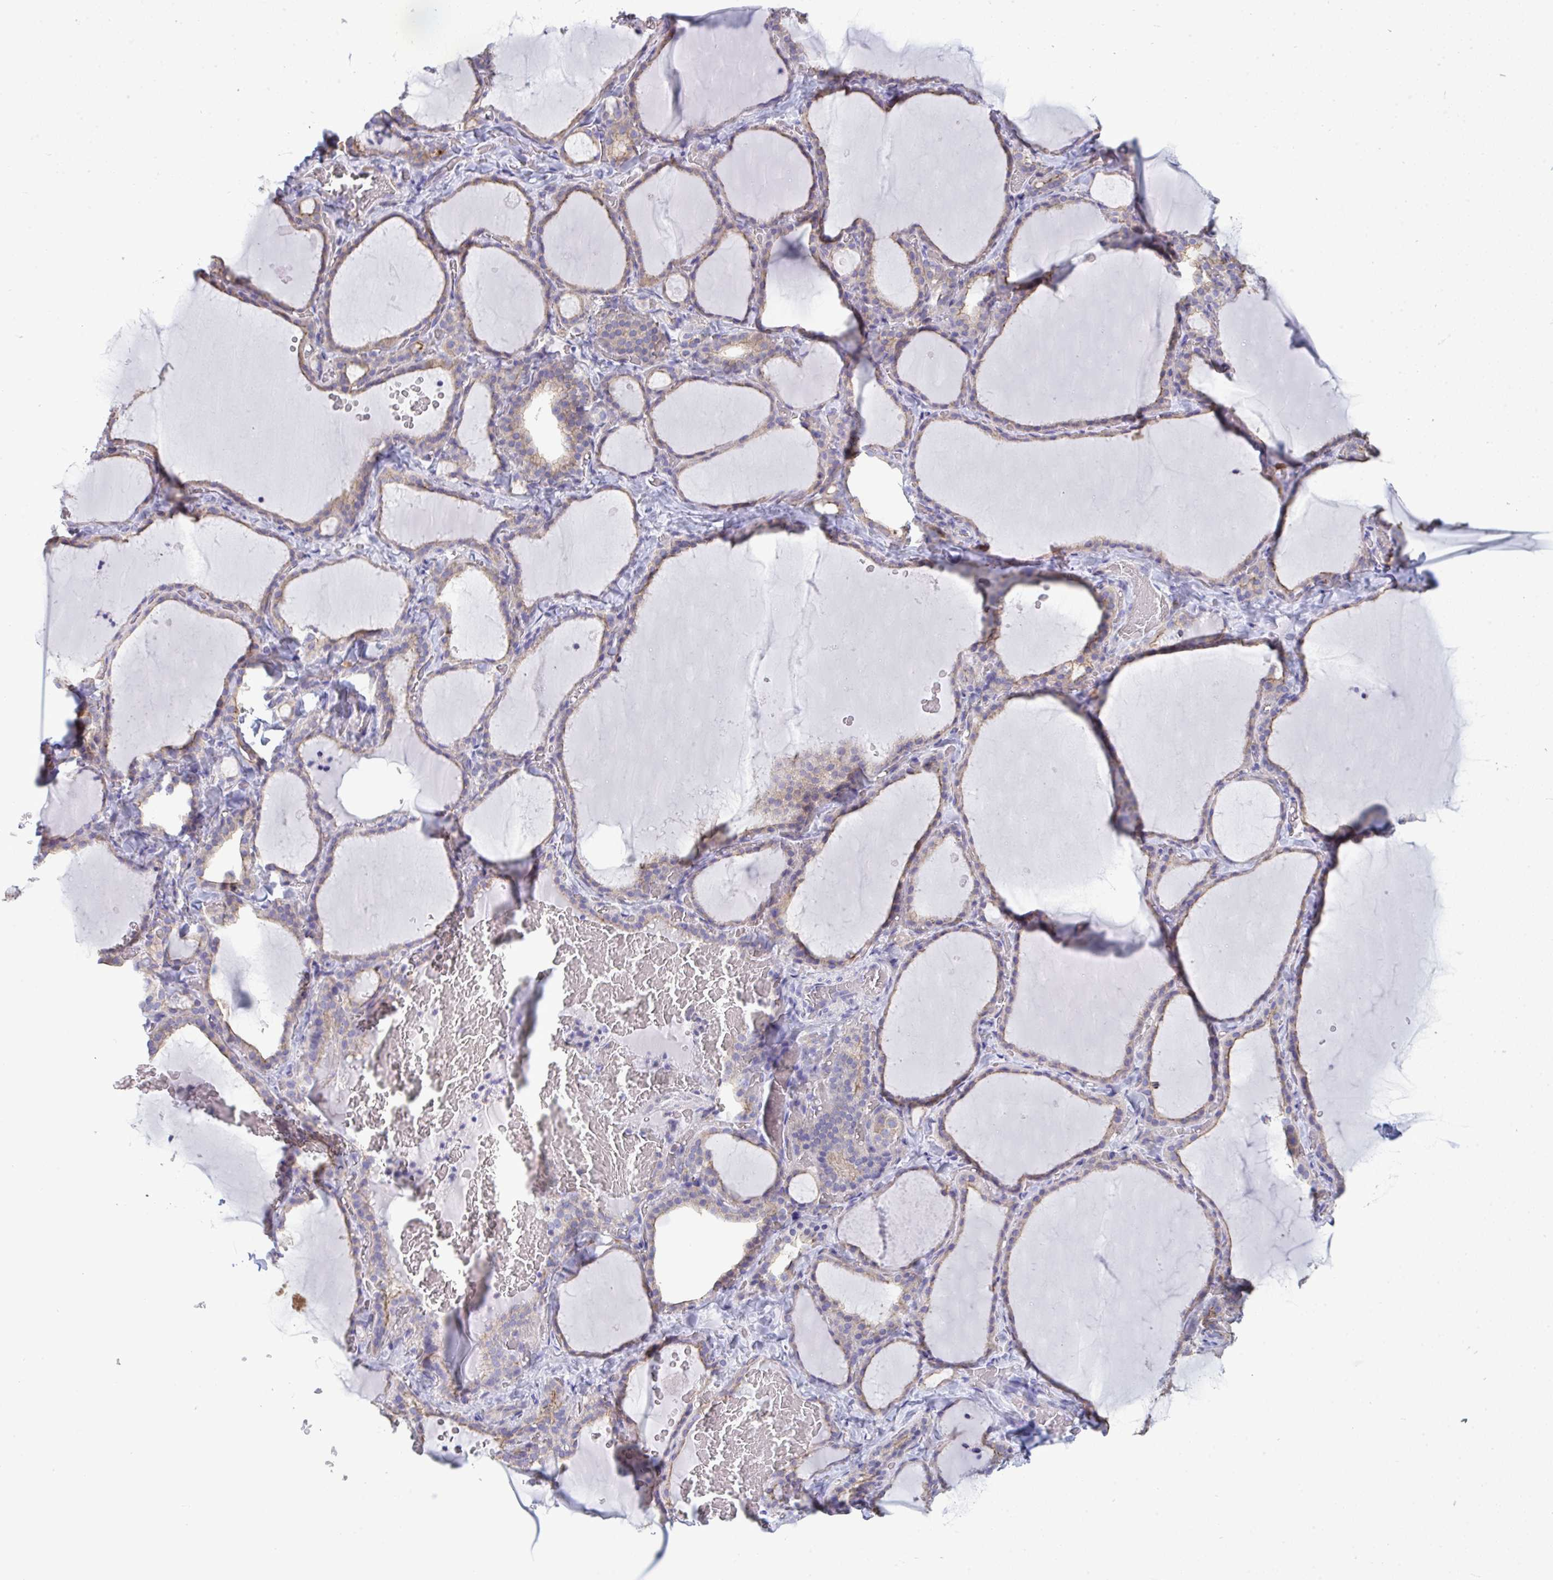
{"staining": {"intensity": "weak", "quantity": "25%-75%", "location": "cytoplasmic/membranous"}, "tissue": "thyroid gland", "cell_type": "Glandular cells", "image_type": "normal", "snomed": [{"axis": "morphology", "description": "Normal tissue, NOS"}, {"axis": "topography", "description": "Thyroid gland"}], "caption": "The image exhibits a brown stain indicating the presence of a protein in the cytoplasmic/membranous of glandular cells in thyroid gland. (Stains: DAB in brown, nuclei in blue, Microscopy: brightfield microscopy at high magnification).", "gene": "MYH10", "patient": {"sex": "female", "age": 22}}